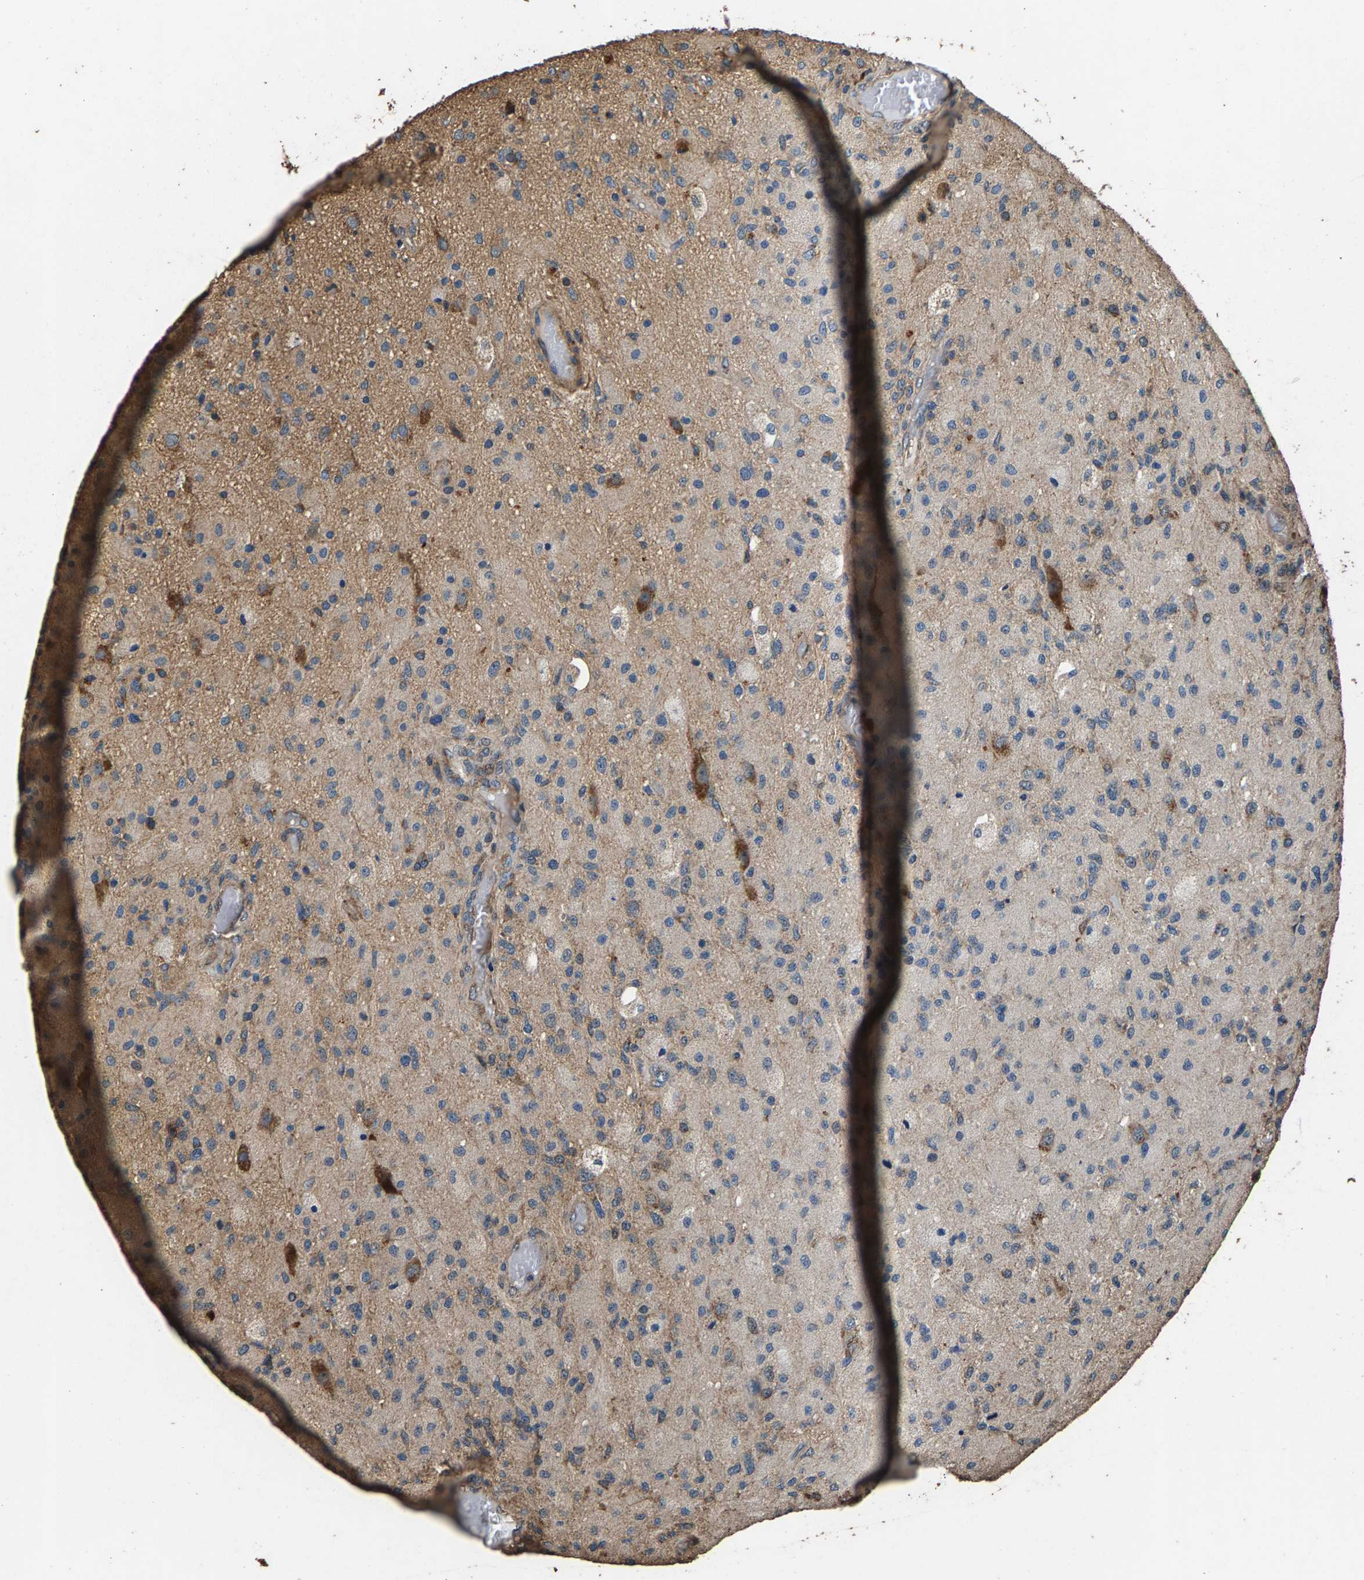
{"staining": {"intensity": "moderate", "quantity": "<25%", "location": "cytoplasmic/membranous"}, "tissue": "glioma", "cell_type": "Tumor cells", "image_type": "cancer", "snomed": [{"axis": "morphology", "description": "Normal tissue, NOS"}, {"axis": "morphology", "description": "Glioma, malignant, High grade"}, {"axis": "topography", "description": "Cerebral cortex"}], "caption": "Immunohistochemistry (IHC) micrograph of malignant glioma (high-grade) stained for a protein (brown), which shows low levels of moderate cytoplasmic/membranous staining in about <25% of tumor cells.", "gene": "MRPL27", "patient": {"sex": "male", "age": 77}}